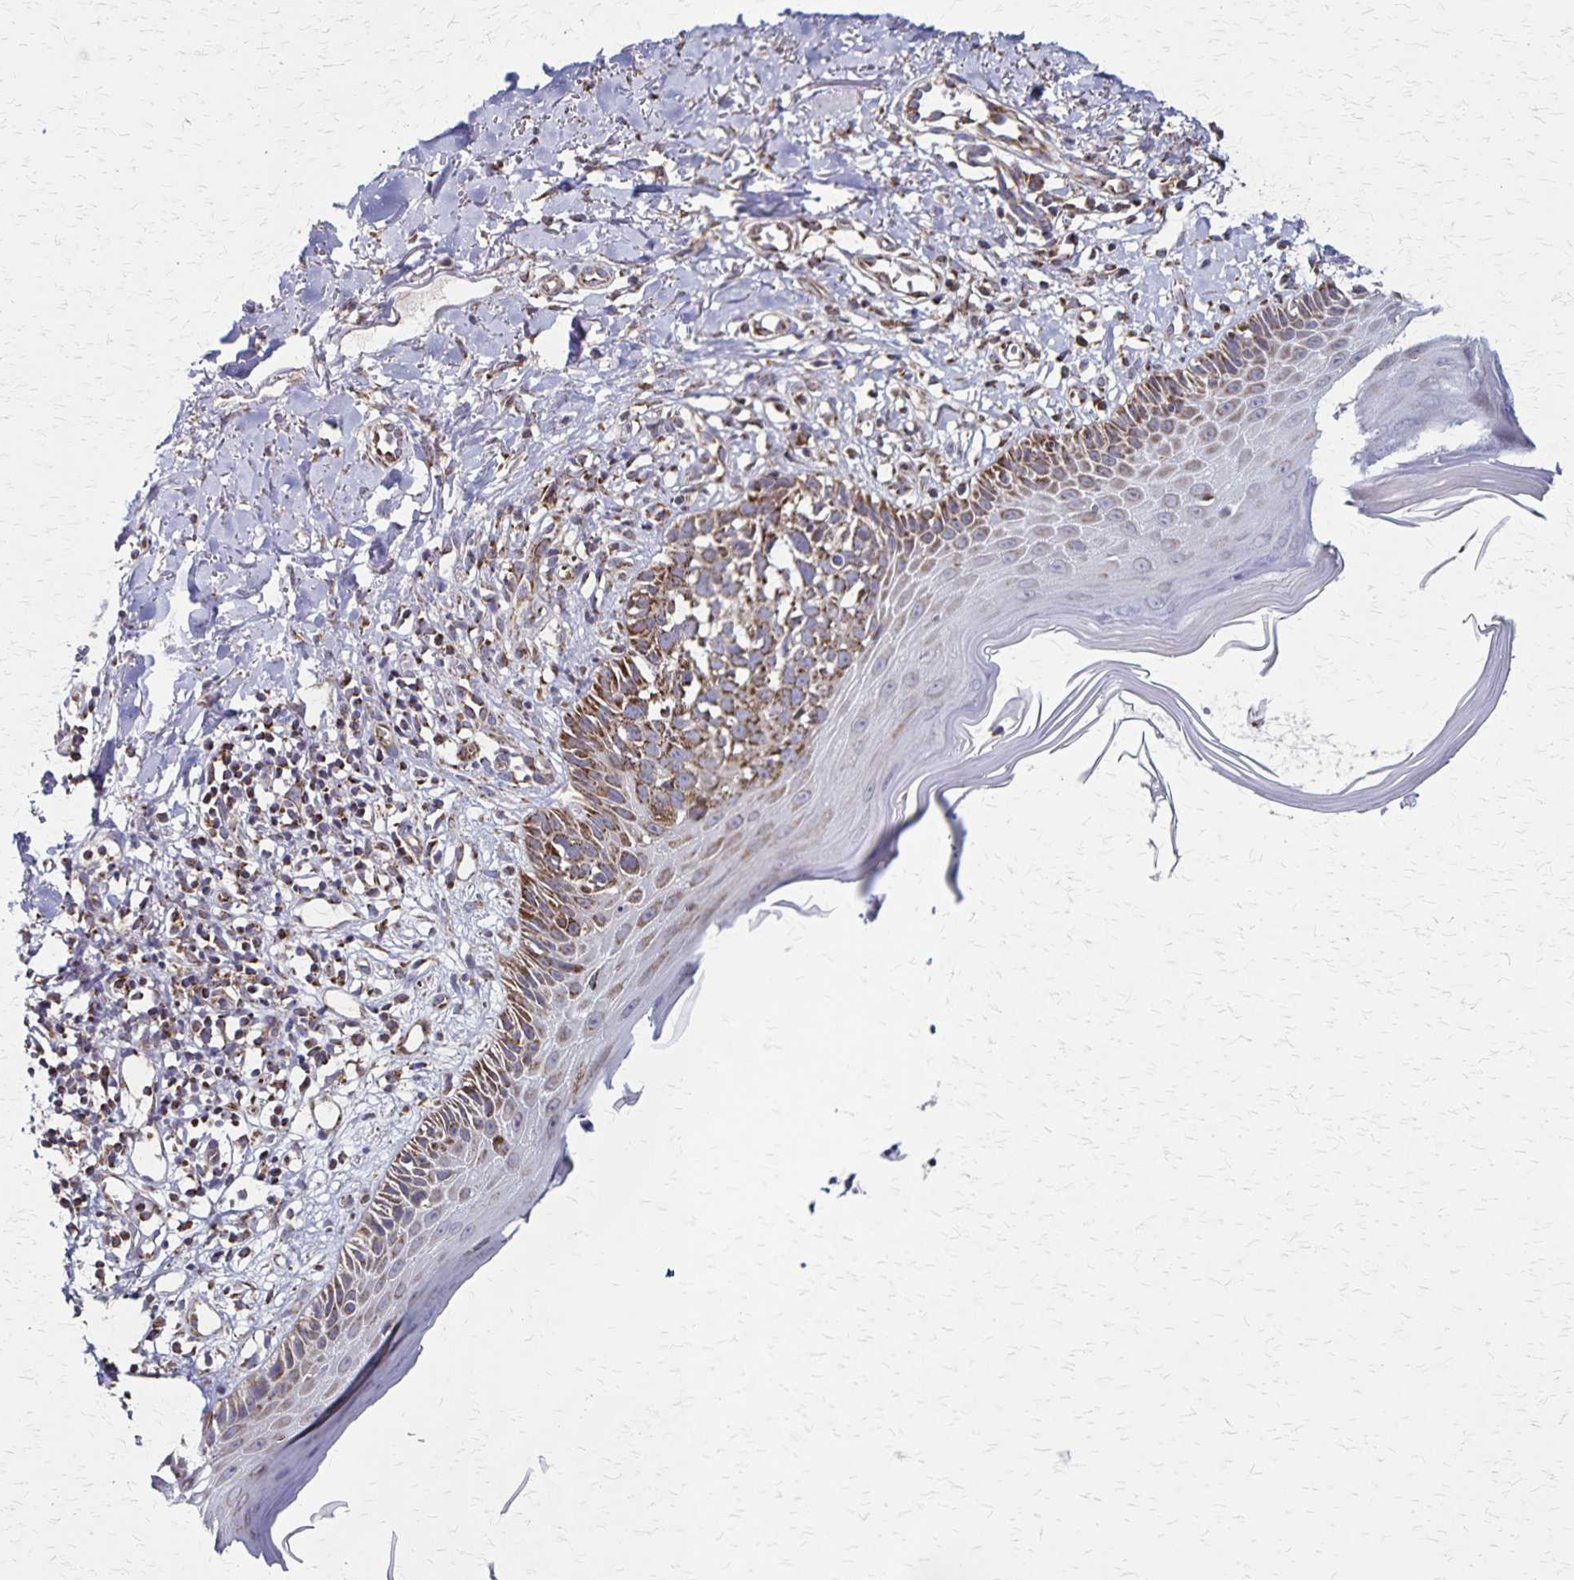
{"staining": {"intensity": "moderate", "quantity": ">75%", "location": "cytoplasmic/membranous"}, "tissue": "skin cancer", "cell_type": "Tumor cells", "image_type": "cancer", "snomed": [{"axis": "morphology", "description": "Basal cell carcinoma"}, {"axis": "topography", "description": "Skin"}], "caption": "Immunohistochemical staining of human skin cancer displays medium levels of moderate cytoplasmic/membranous staining in approximately >75% of tumor cells.", "gene": "NFS1", "patient": {"sex": "female", "age": 45}}